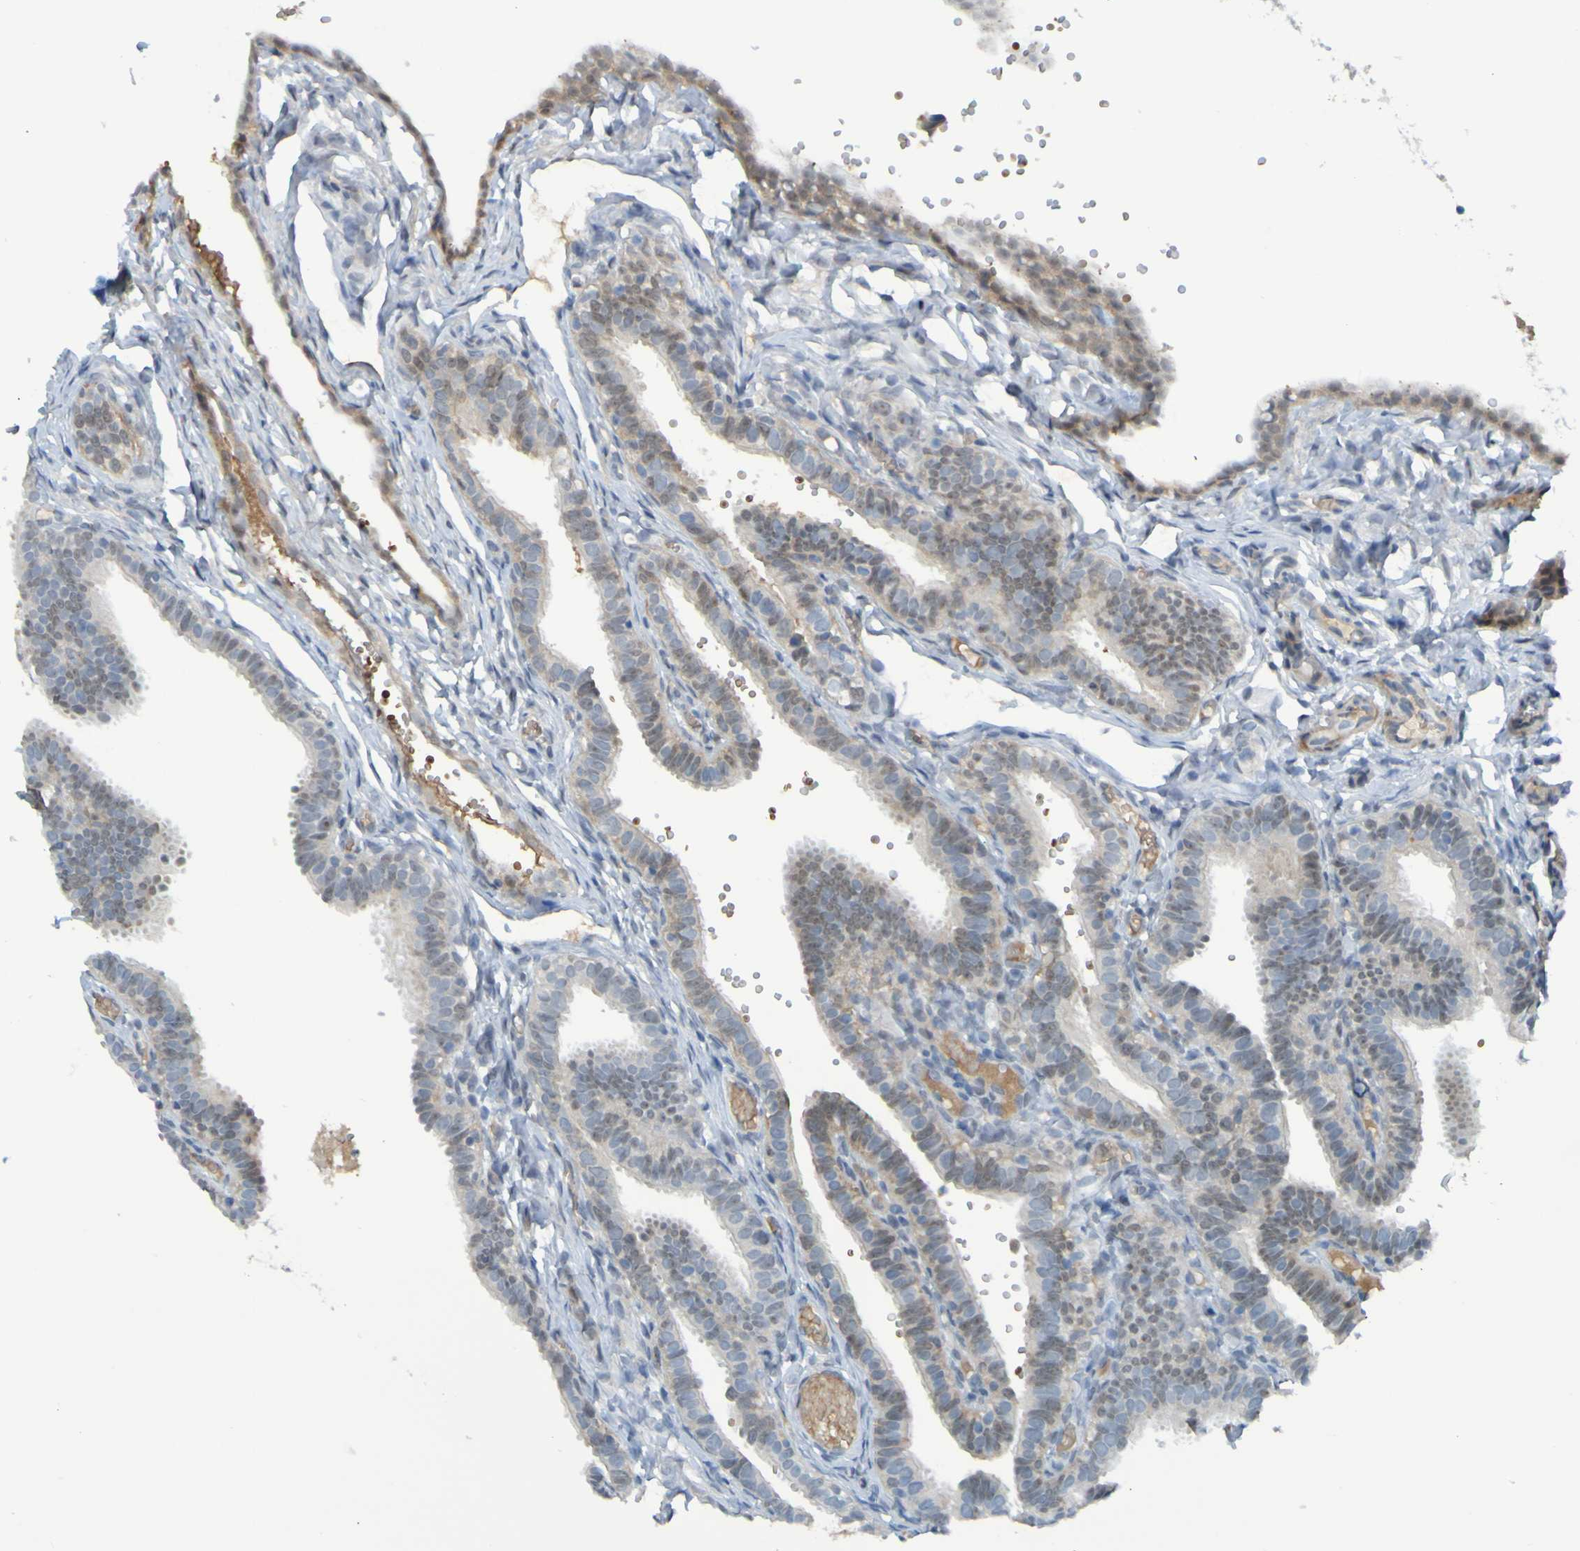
{"staining": {"intensity": "weak", "quantity": "<25%", "location": "nuclear"}, "tissue": "fallopian tube", "cell_type": "Glandular cells", "image_type": "normal", "snomed": [{"axis": "morphology", "description": "Normal tissue, NOS"}, {"axis": "topography", "description": "Fallopian tube"}, {"axis": "topography", "description": "Placenta"}], "caption": "The IHC micrograph has no significant positivity in glandular cells of fallopian tube. (Immunohistochemistry (ihc), brightfield microscopy, high magnification).", "gene": "USP36", "patient": {"sex": "female", "age": 34}}